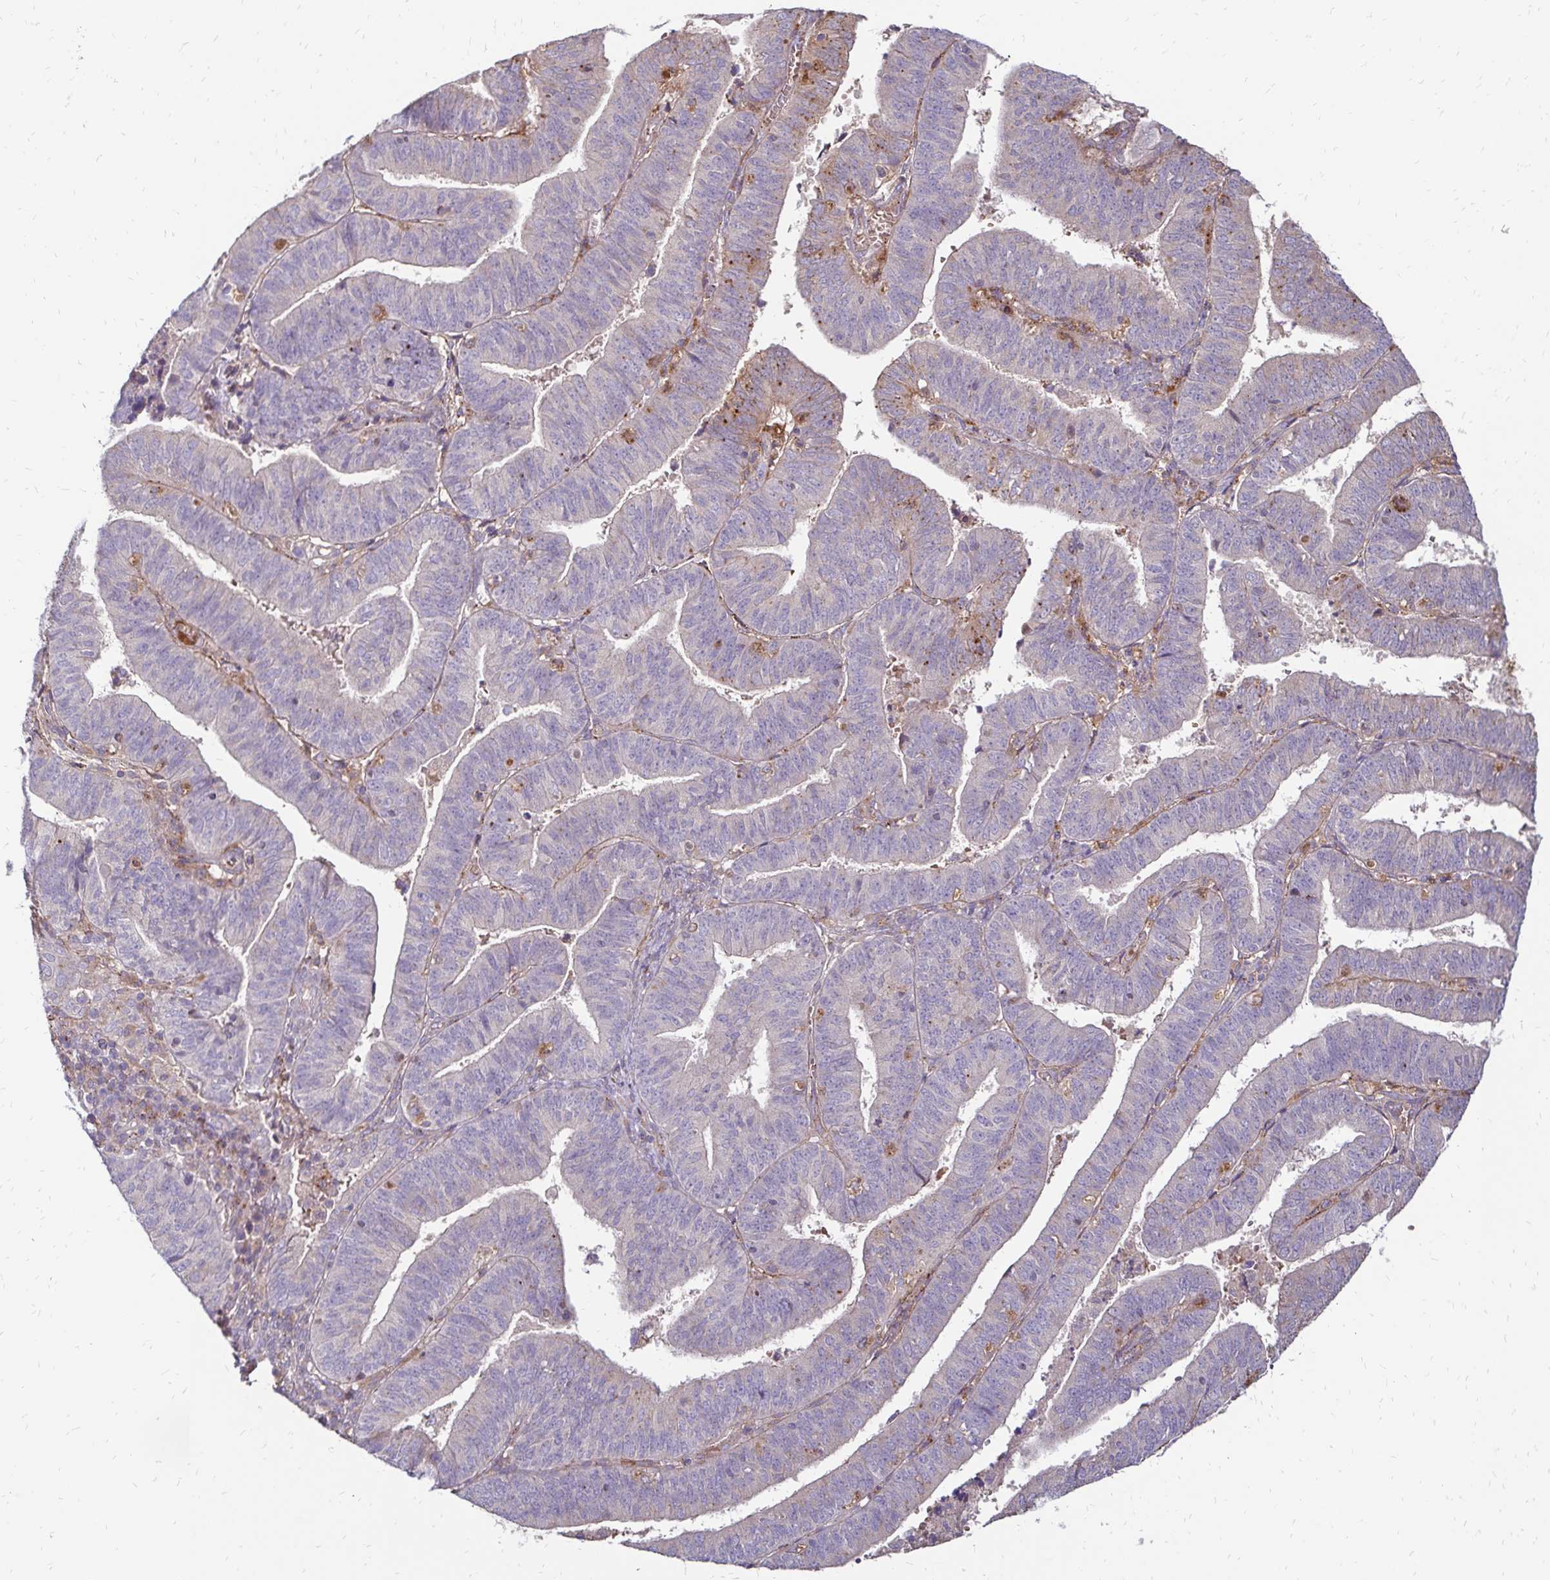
{"staining": {"intensity": "negative", "quantity": "none", "location": "none"}, "tissue": "endometrial cancer", "cell_type": "Tumor cells", "image_type": "cancer", "snomed": [{"axis": "morphology", "description": "Adenocarcinoma, NOS"}, {"axis": "topography", "description": "Endometrium"}], "caption": "Immunohistochemical staining of human adenocarcinoma (endometrial) reveals no significant expression in tumor cells.", "gene": "IDUA", "patient": {"sex": "female", "age": 82}}